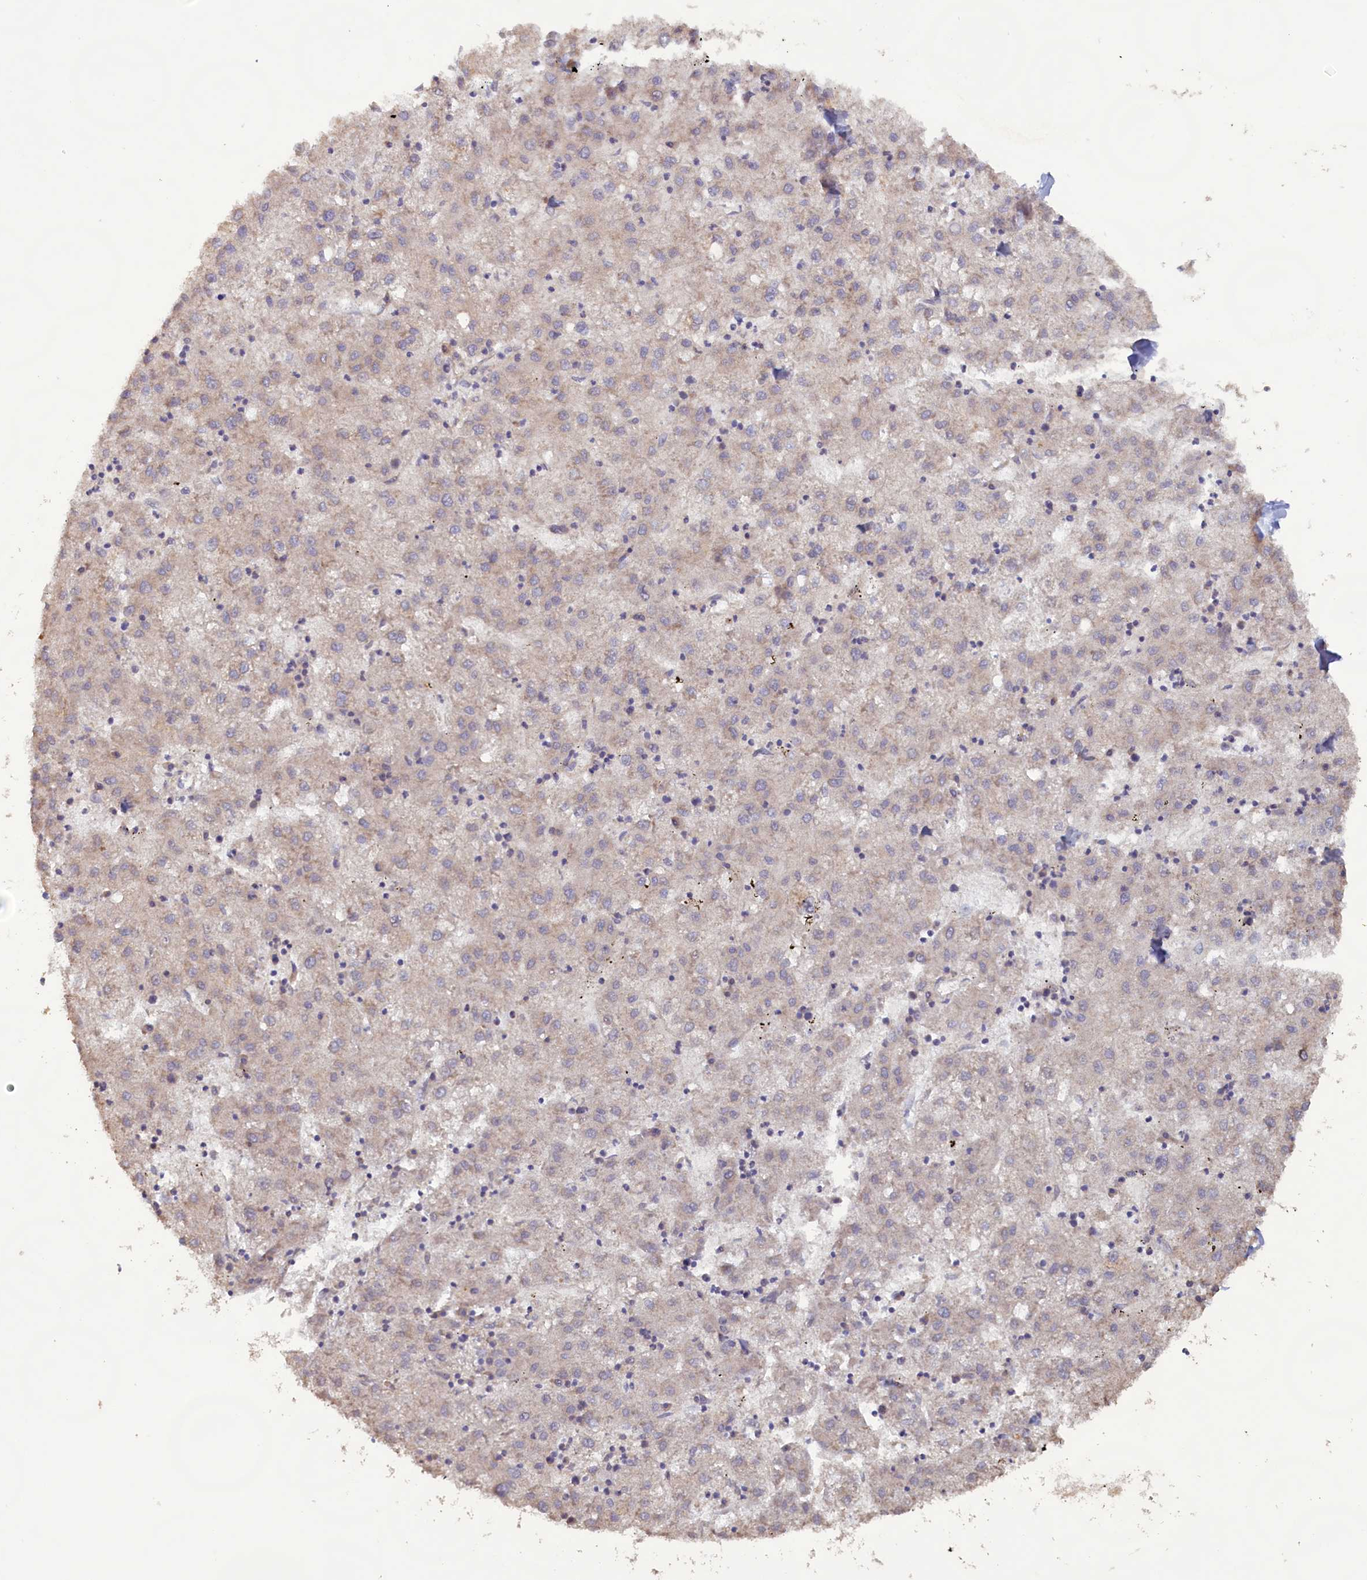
{"staining": {"intensity": "weak", "quantity": "<25%", "location": "cytoplasmic/membranous"}, "tissue": "liver cancer", "cell_type": "Tumor cells", "image_type": "cancer", "snomed": [{"axis": "morphology", "description": "Carcinoma, Hepatocellular, NOS"}, {"axis": "topography", "description": "Liver"}], "caption": "A micrograph of human hepatocellular carcinoma (liver) is negative for staining in tumor cells.", "gene": "FUNDC1", "patient": {"sex": "male", "age": 72}}